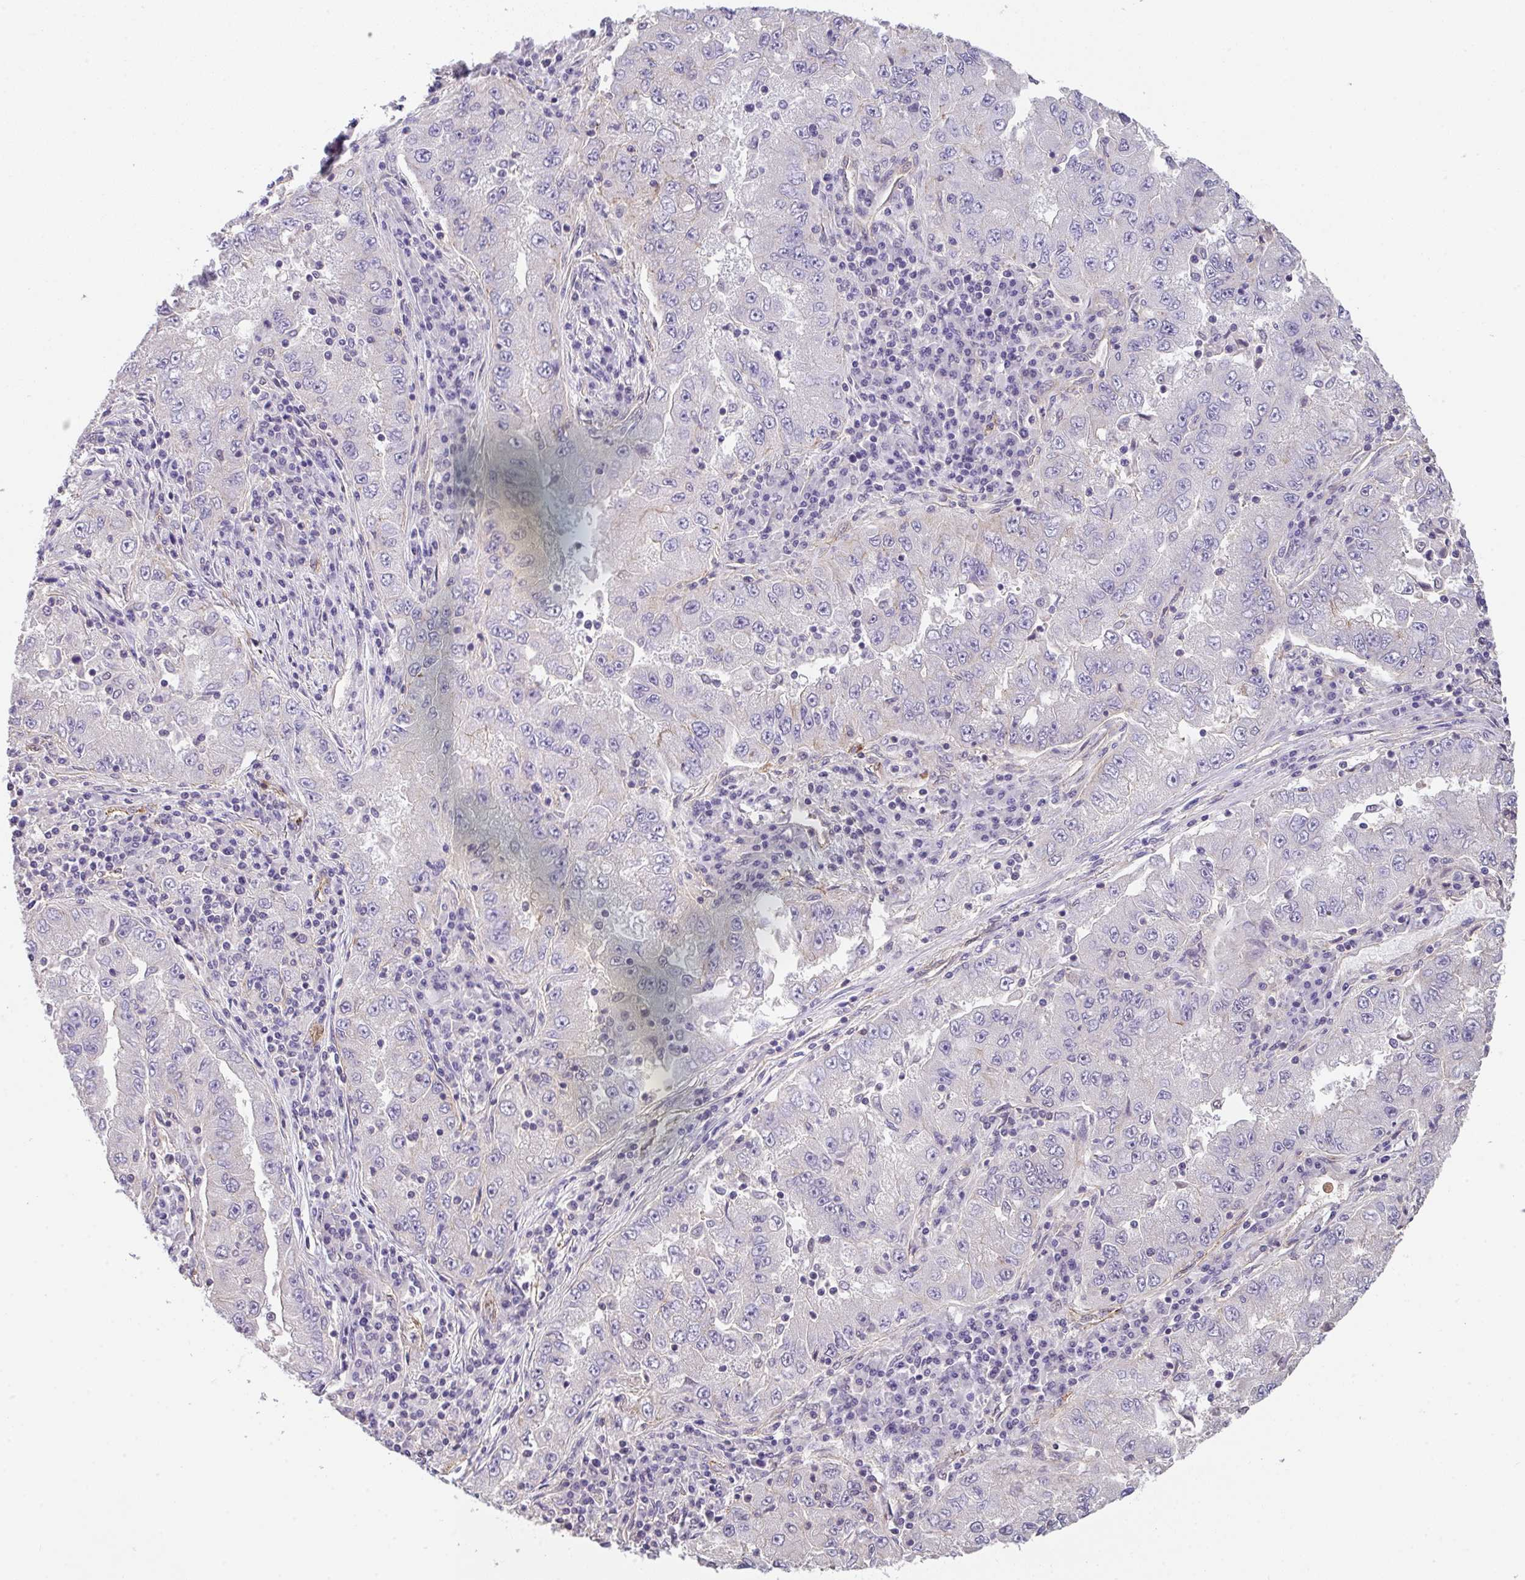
{"staining": {"intensity": "negative", "quantity": "none", "location": "none"}, "tissue": "lung cancer", "cell_type": "Tumor cells", "image_type": "cancer", "snomed": [{"axis": "morphology", "description": "Adenocarcinoma, NOS"}, {"axis": "morphology", "description": "Adenocarcinoma primary or metastatic"}, {"axis": "topography", "description": "Lung"}], "caption": "Immunohistochemistry photomicrograph of human lung adenocarcinoma stained for a protein (brown), which demonstrates no positivity in tumor cells. Nuclei are stained in blue.", "gene": "DBN1", "patient": {"sex": "male", "age": 74}}